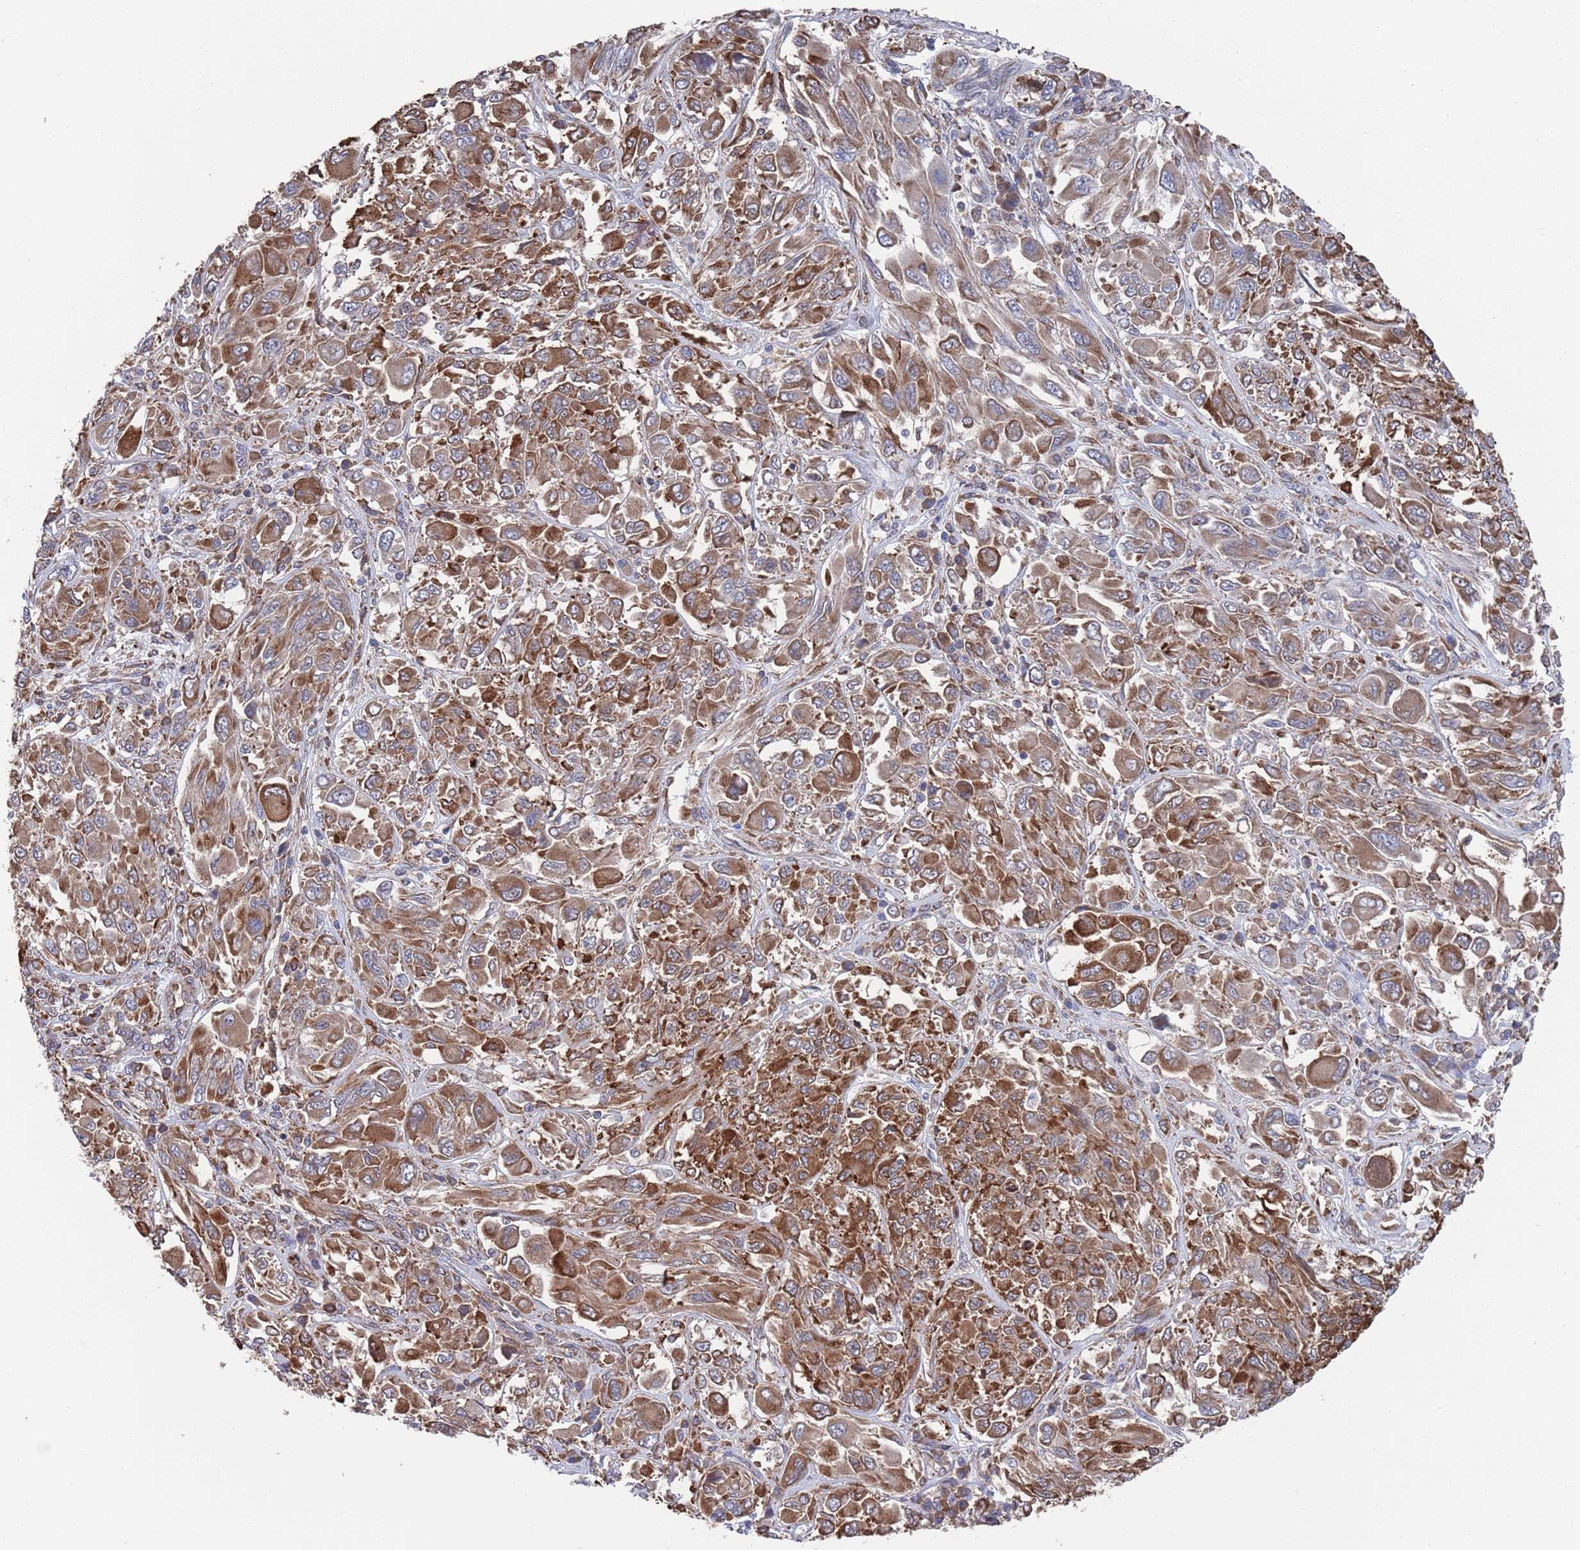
{"staining": {"intensity": "moderate", "quantity": ">75%", "location": "cytoplasmic/membranous"}, "tissue": "melanoma", "cell_type": "Tumor cells", "image_type": "cancer", "snomed": [{"axis": "morphology", "description": "Malignant melanoma, NOS"}, {"axis": "topography", "description": "Skin"}], "caption": "A photomicrograph of melanoma stained for a protein shows moderate cytoplasmic/membranous brown staining in tumor cells.", "gene": "GID8", "patient": {"sex": "female", "age": 91}}